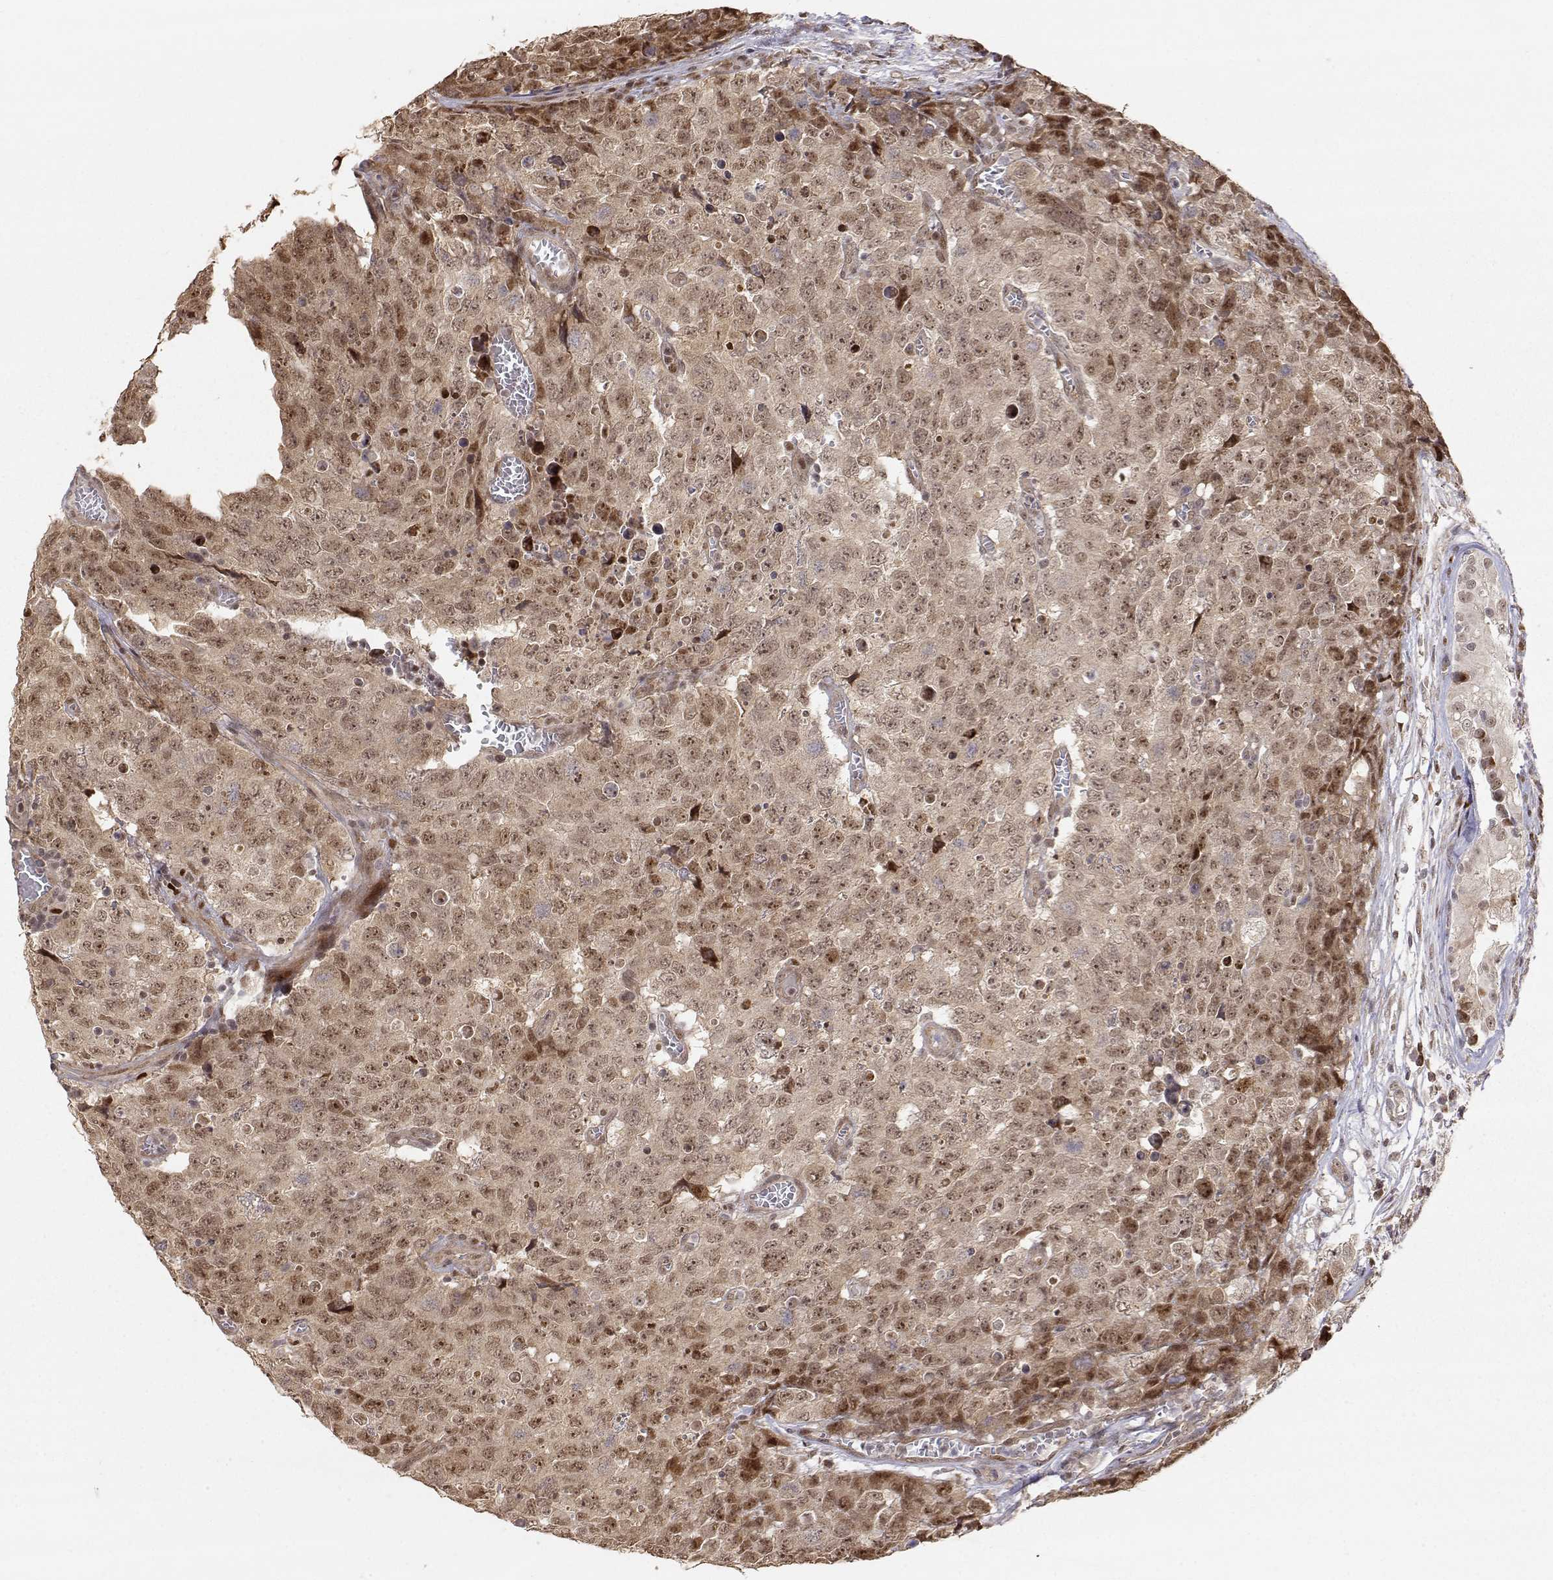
{"staining": {"intensity": "moderate", "quantity": "<25%", "location": "cytoplasmic/membranous,nuclear"}, "tissue": "testis cancer", "cell_type": "Tumor cells", "image_type": "cancer", "snomed": [{"axis": "morphology", "description": "Carcinoma, Embryonal, NOS"}, {"axis": "topography", "description": "Testis"}], "caption": "Protein positivity by immunohistochemistry (IHC) demonstrates moderate cytoplasmic/membranous and nuclear staining in about <25% of tumor cells in testis cancer (embryonal carcinoma).", "gene": "BRCA1", "patient": {"sex": "male", "age": 23}}